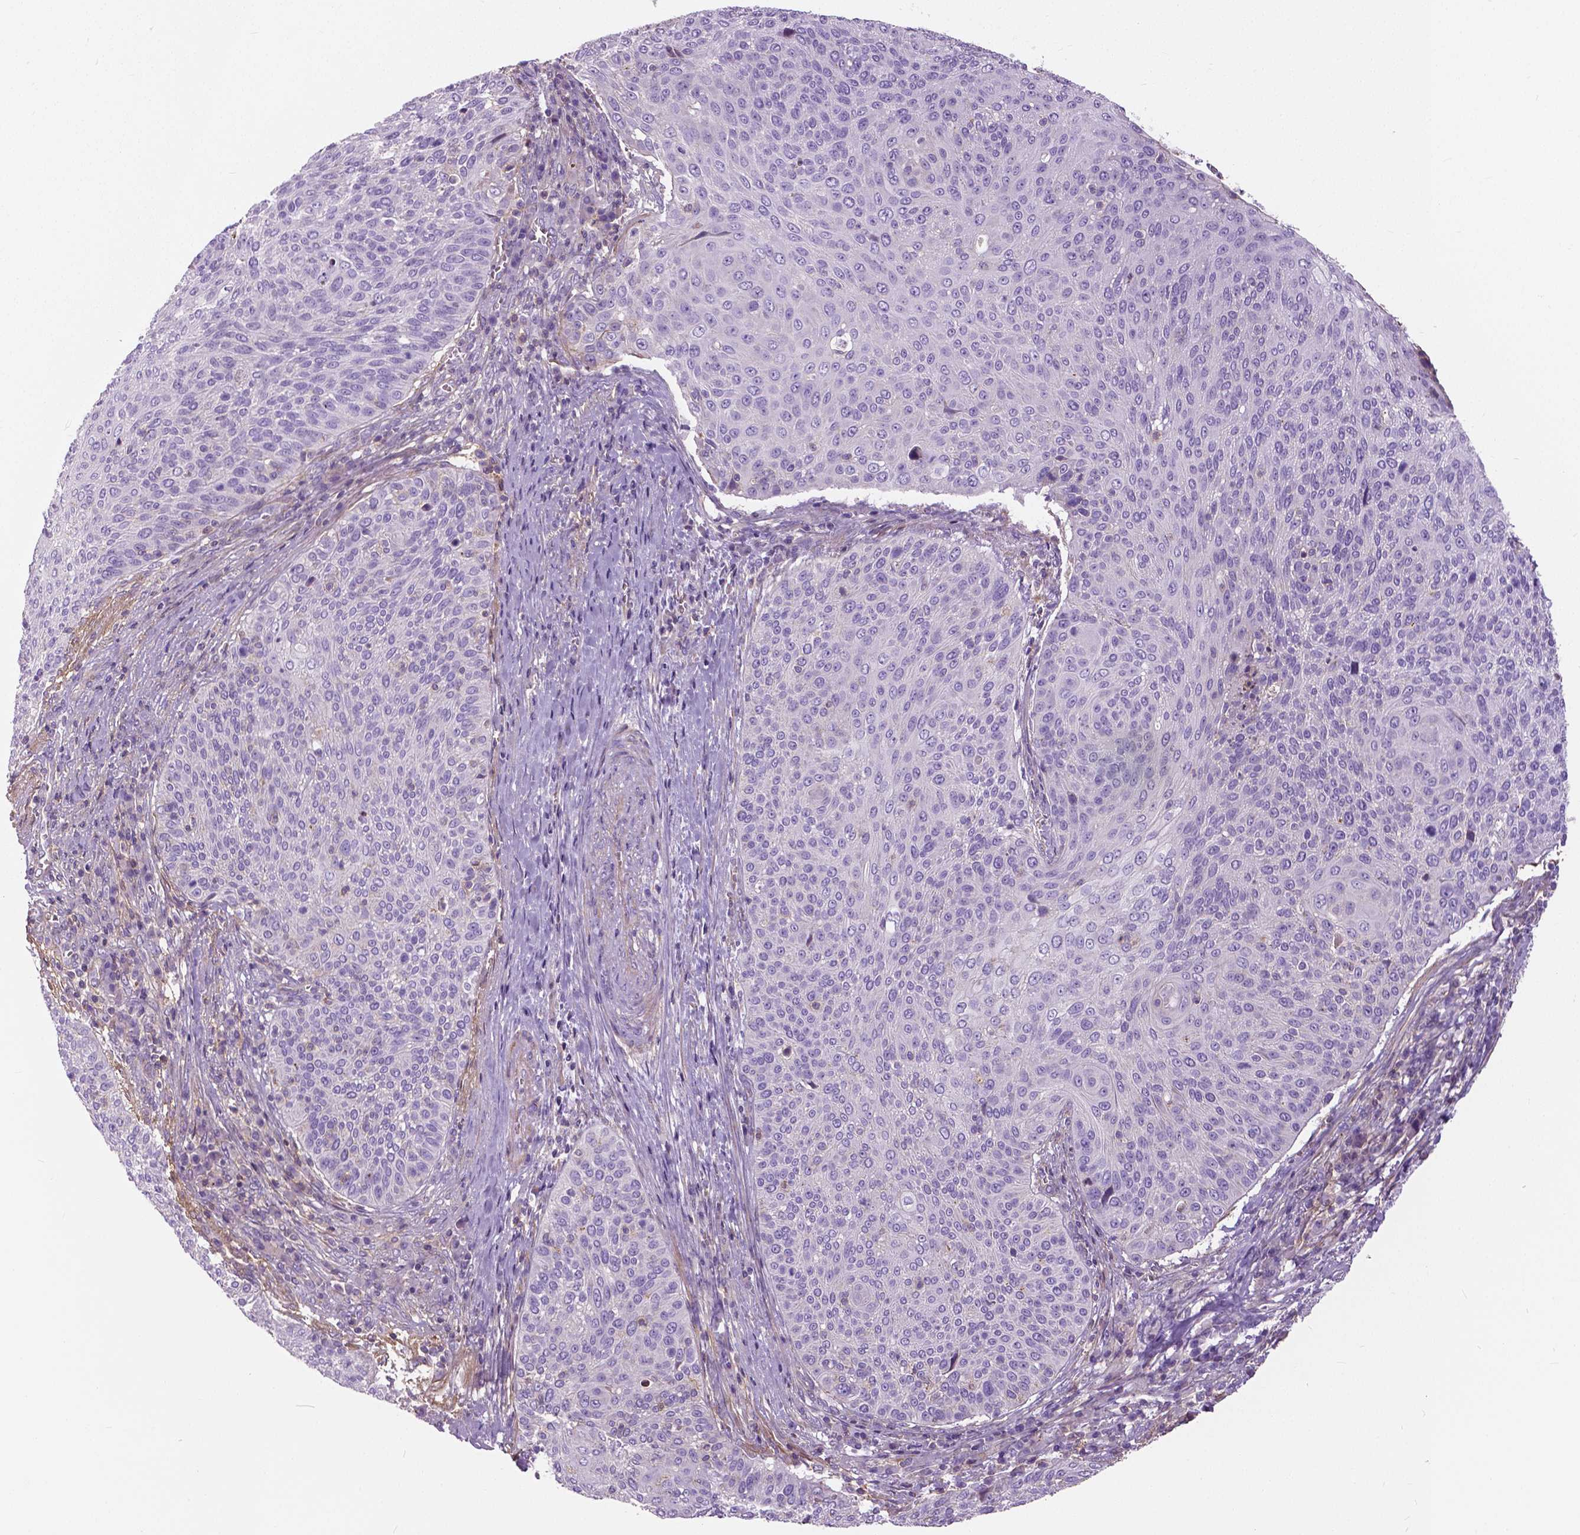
{"staining": {"intensity": "negative", "quantity": "none", "location": "none"}, "tissue": "cervical cancer", "cell_type": "Tumor cells", "image_type": "cancer", "snomed": [{"axis": "morphology", "description": "Squamous cell carcinoma, NOS"}, {"axis": "topography", "description": "Cervix"}], "caption": "A high-resolution photomicrograph shows immunohistochemistry staining of cervical cancer, which shows no significant expression in tumor cells.", "gene": "ANXA13", "patient": {"sex": "female", "age": 31}}